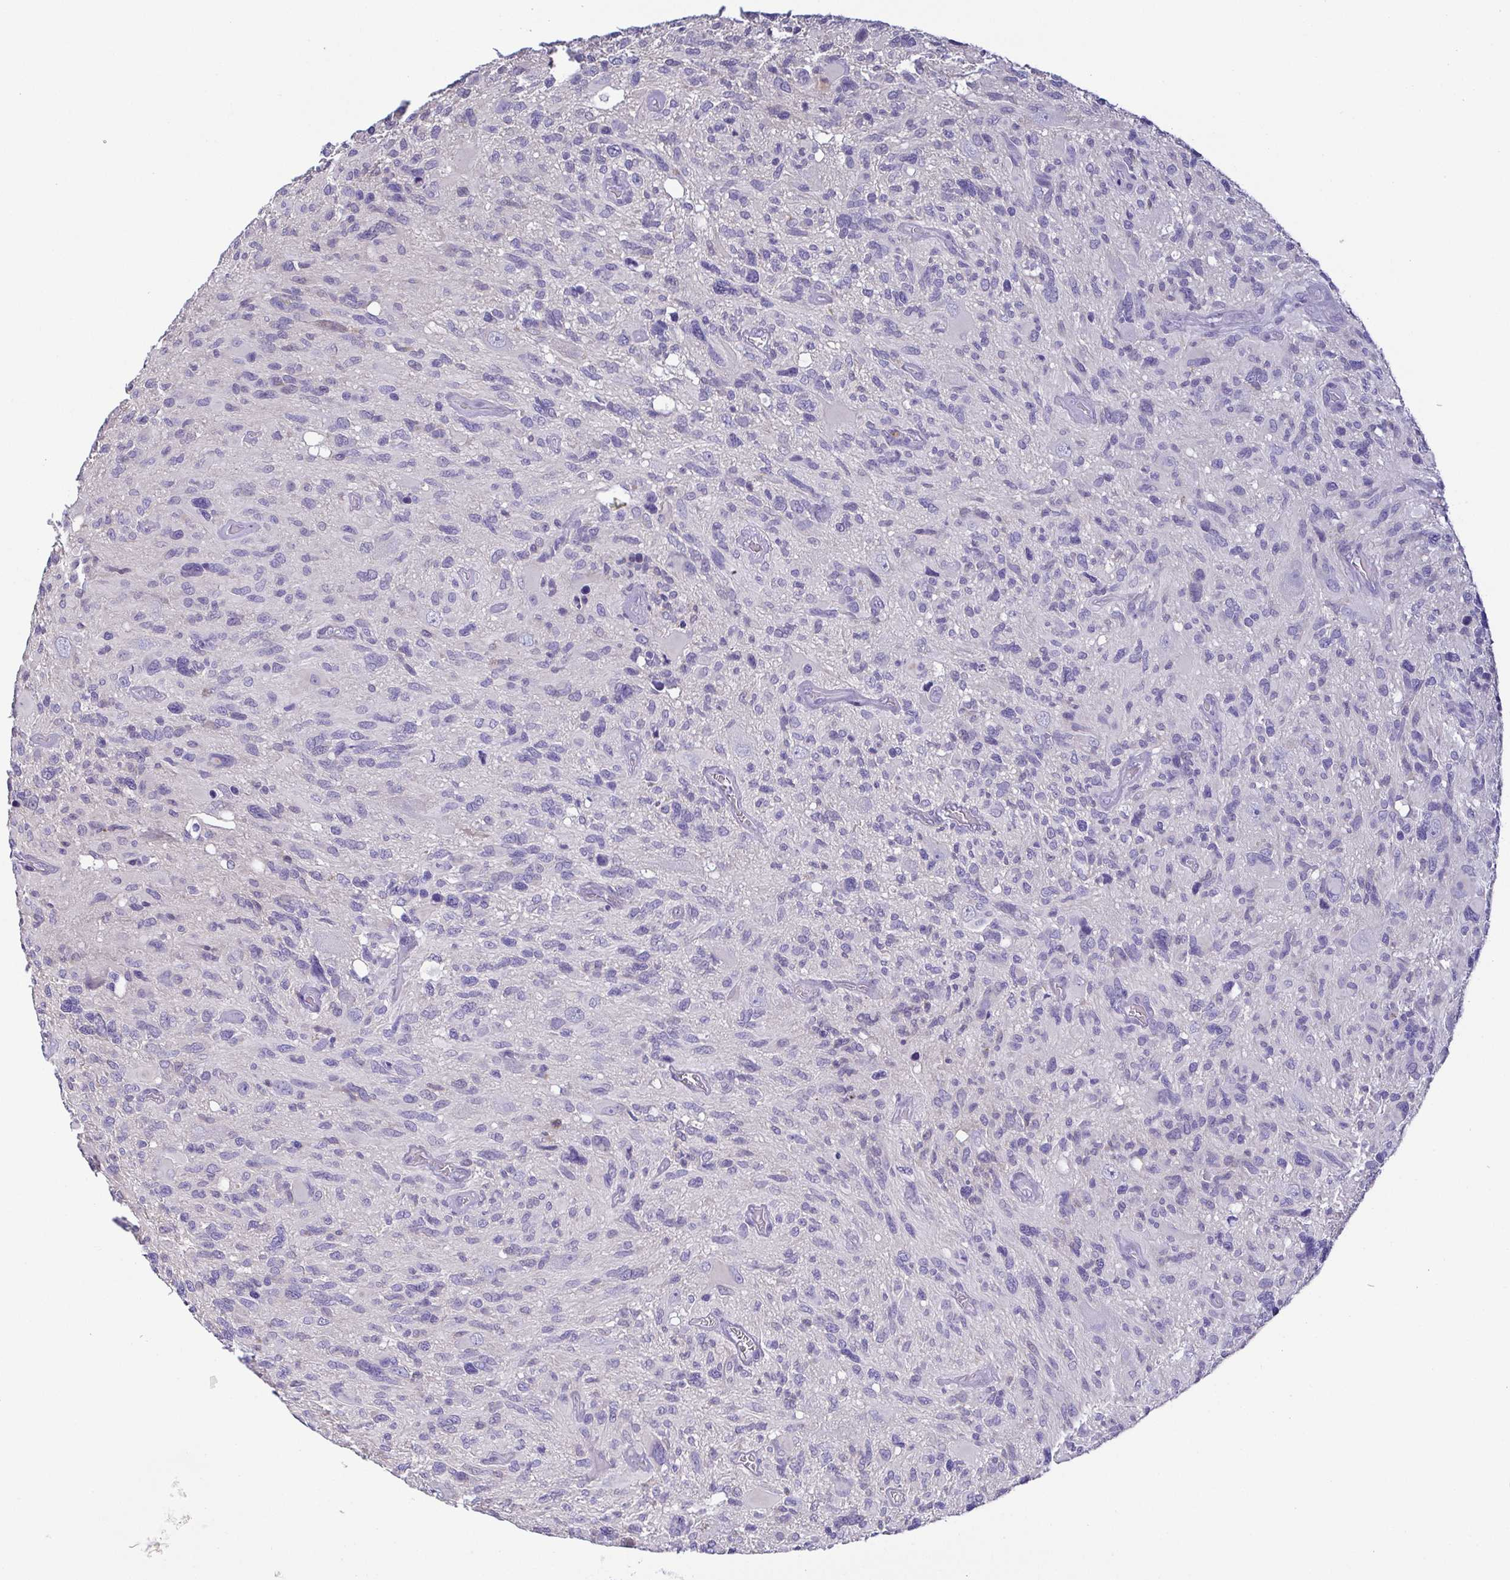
{"staining": {"intensity": "negative", "quantity": "none", "location": "none"}, "tissue": "glioma", "cell_type": "Tumor cells", "image_type": "cancer", "snomed": [{"axis": "morphology", "description": "Glioma, malignant, High grade"}, {"axis": "topography", "description": "Brain"}], "caption": "IHC image of human glioma stained for a protein (brown), which demonstrates no positivity in tumor cells. (DAB (3,3'-diaminobenzidine) IHC, high magnification).", "gene": "PKDREJ", "patient": {"sex": "male", "age": 49}}